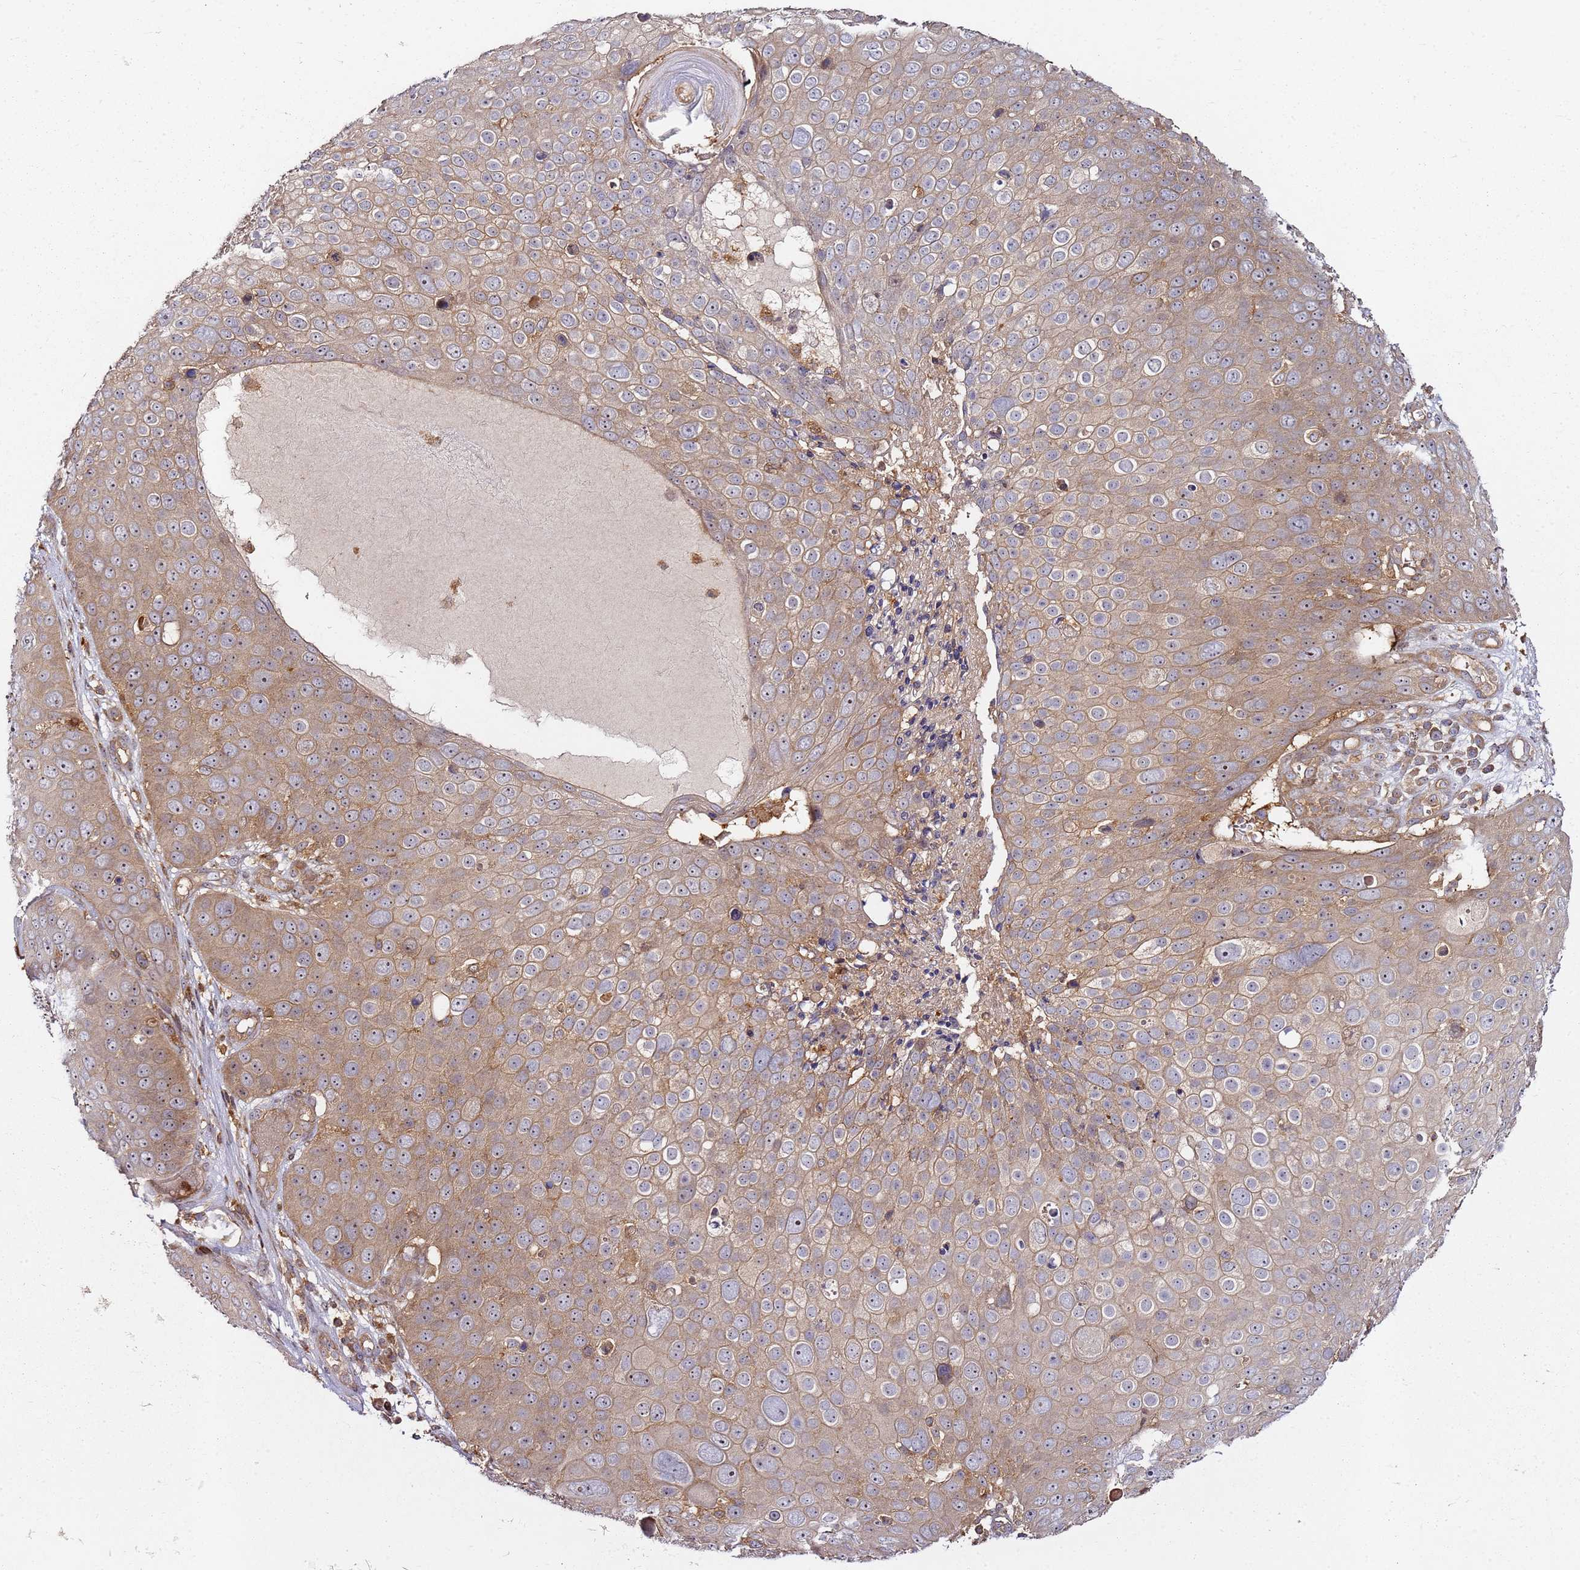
{"staining": {"intensity": "moderate", "quantity": ">75%", "location": "cytoplasmic/membranous,nuclear"}, "tissue": "skin cancer", "cell_type": "Tumor cells", "image_type": "cancer", "snomed": [{"axis": "morphology", "description": "Squamous cell carcinoma, NOS"}, {"axis": "topography", "description": "Skin"}], "caption": "Immunohistochemical staining of human skin cancer (squamous cell carcinoma) exhibits moderate cytoplasmic/membranous and nuclear protein staining in about >75% of tumor cells.", "gene": "PRMT7", "patient": {"sex": "male", "age": 71}}